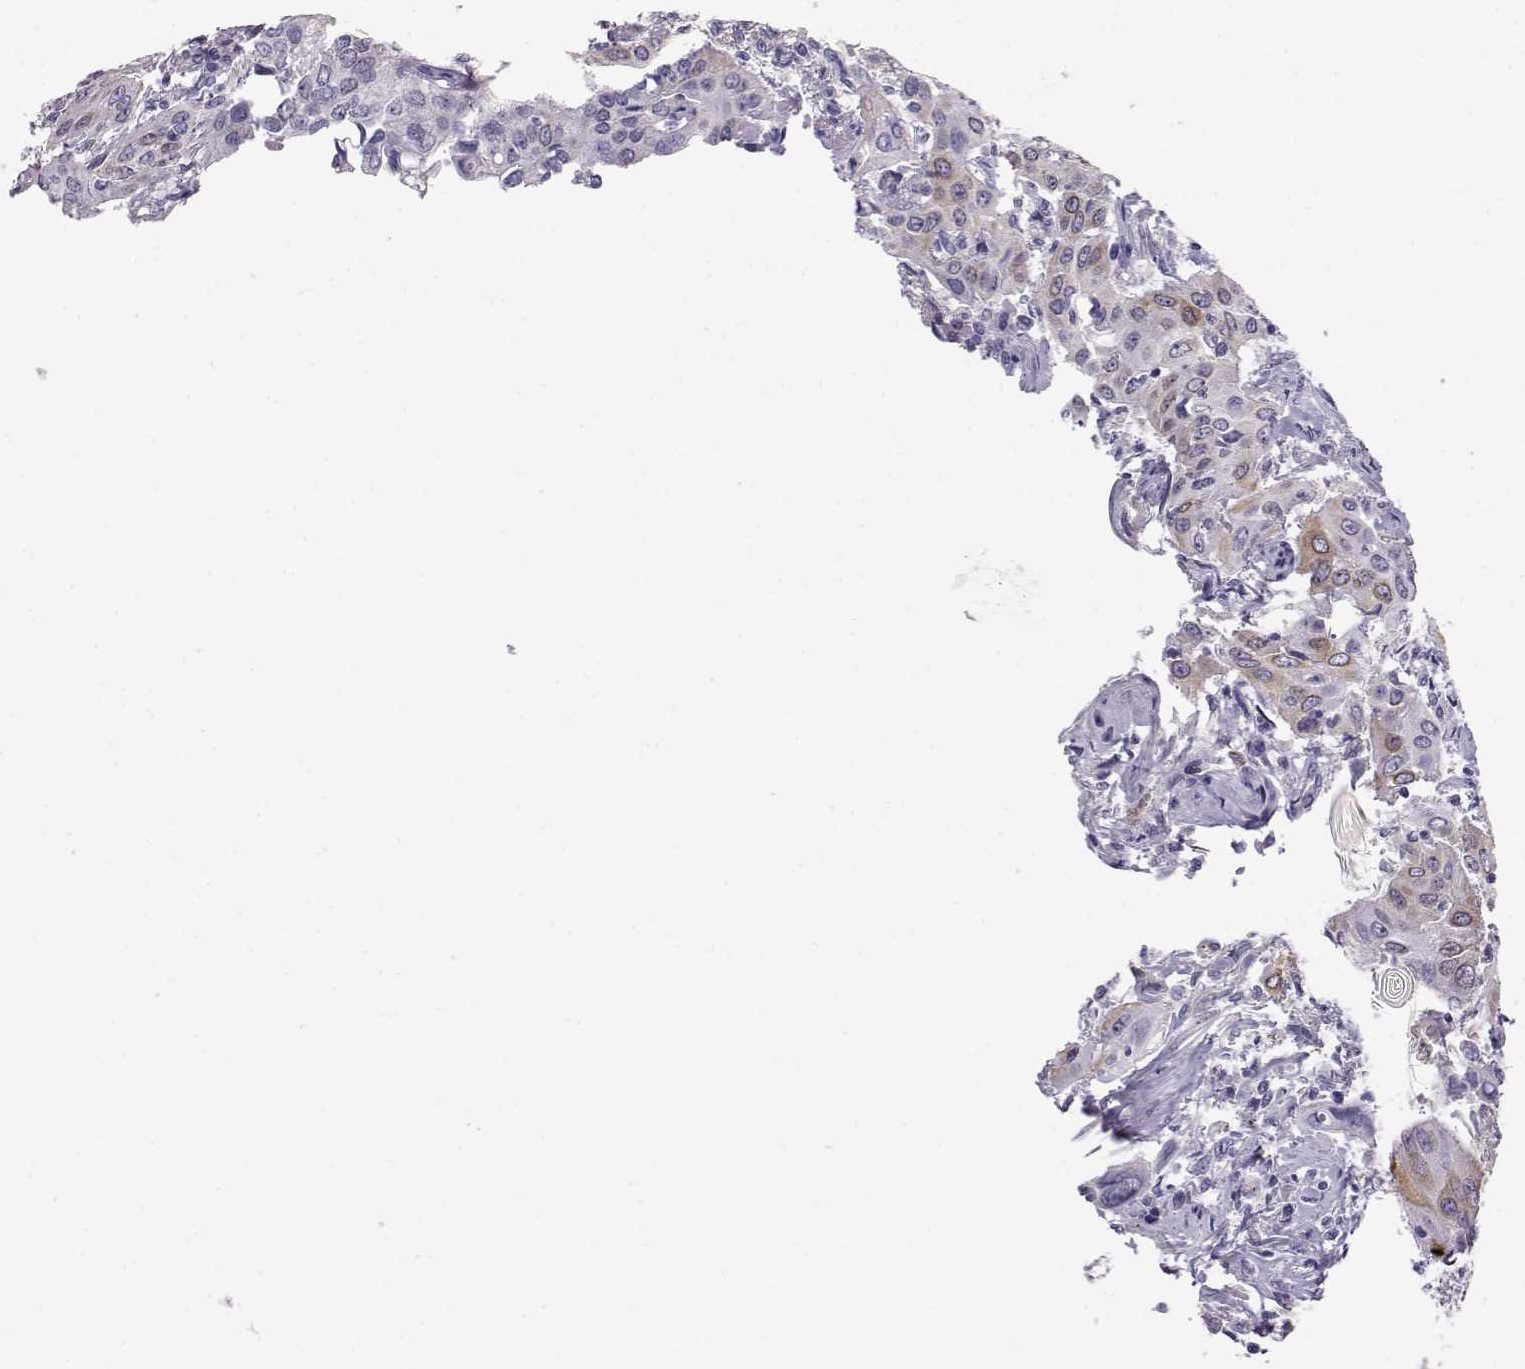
{"staining": {"intensity": "weak", "quantity": "<25%", "location": "cytoplasmic/membranous"}, "tissue": "urothelial cancer", "cell_type": "Tumor cells", "image_type": "cancer", "snomed": [{"axis": "morphology", "description": "Urothelial carcinoma, High grade"}, {"axis": "topography", "description": "Urinary bladder"}], "caption": "The immunohistochemistry image has no significant staining in tumor cells of high-grade urothelial carcinoma tissue. (Brightfield microscopy of DAB (3,3'-diaminobenzidine) immunohistochemistry (IHC) at high magnification).", "gene": "ENDOU", "patient": {"sex": "male", "age": 82}}